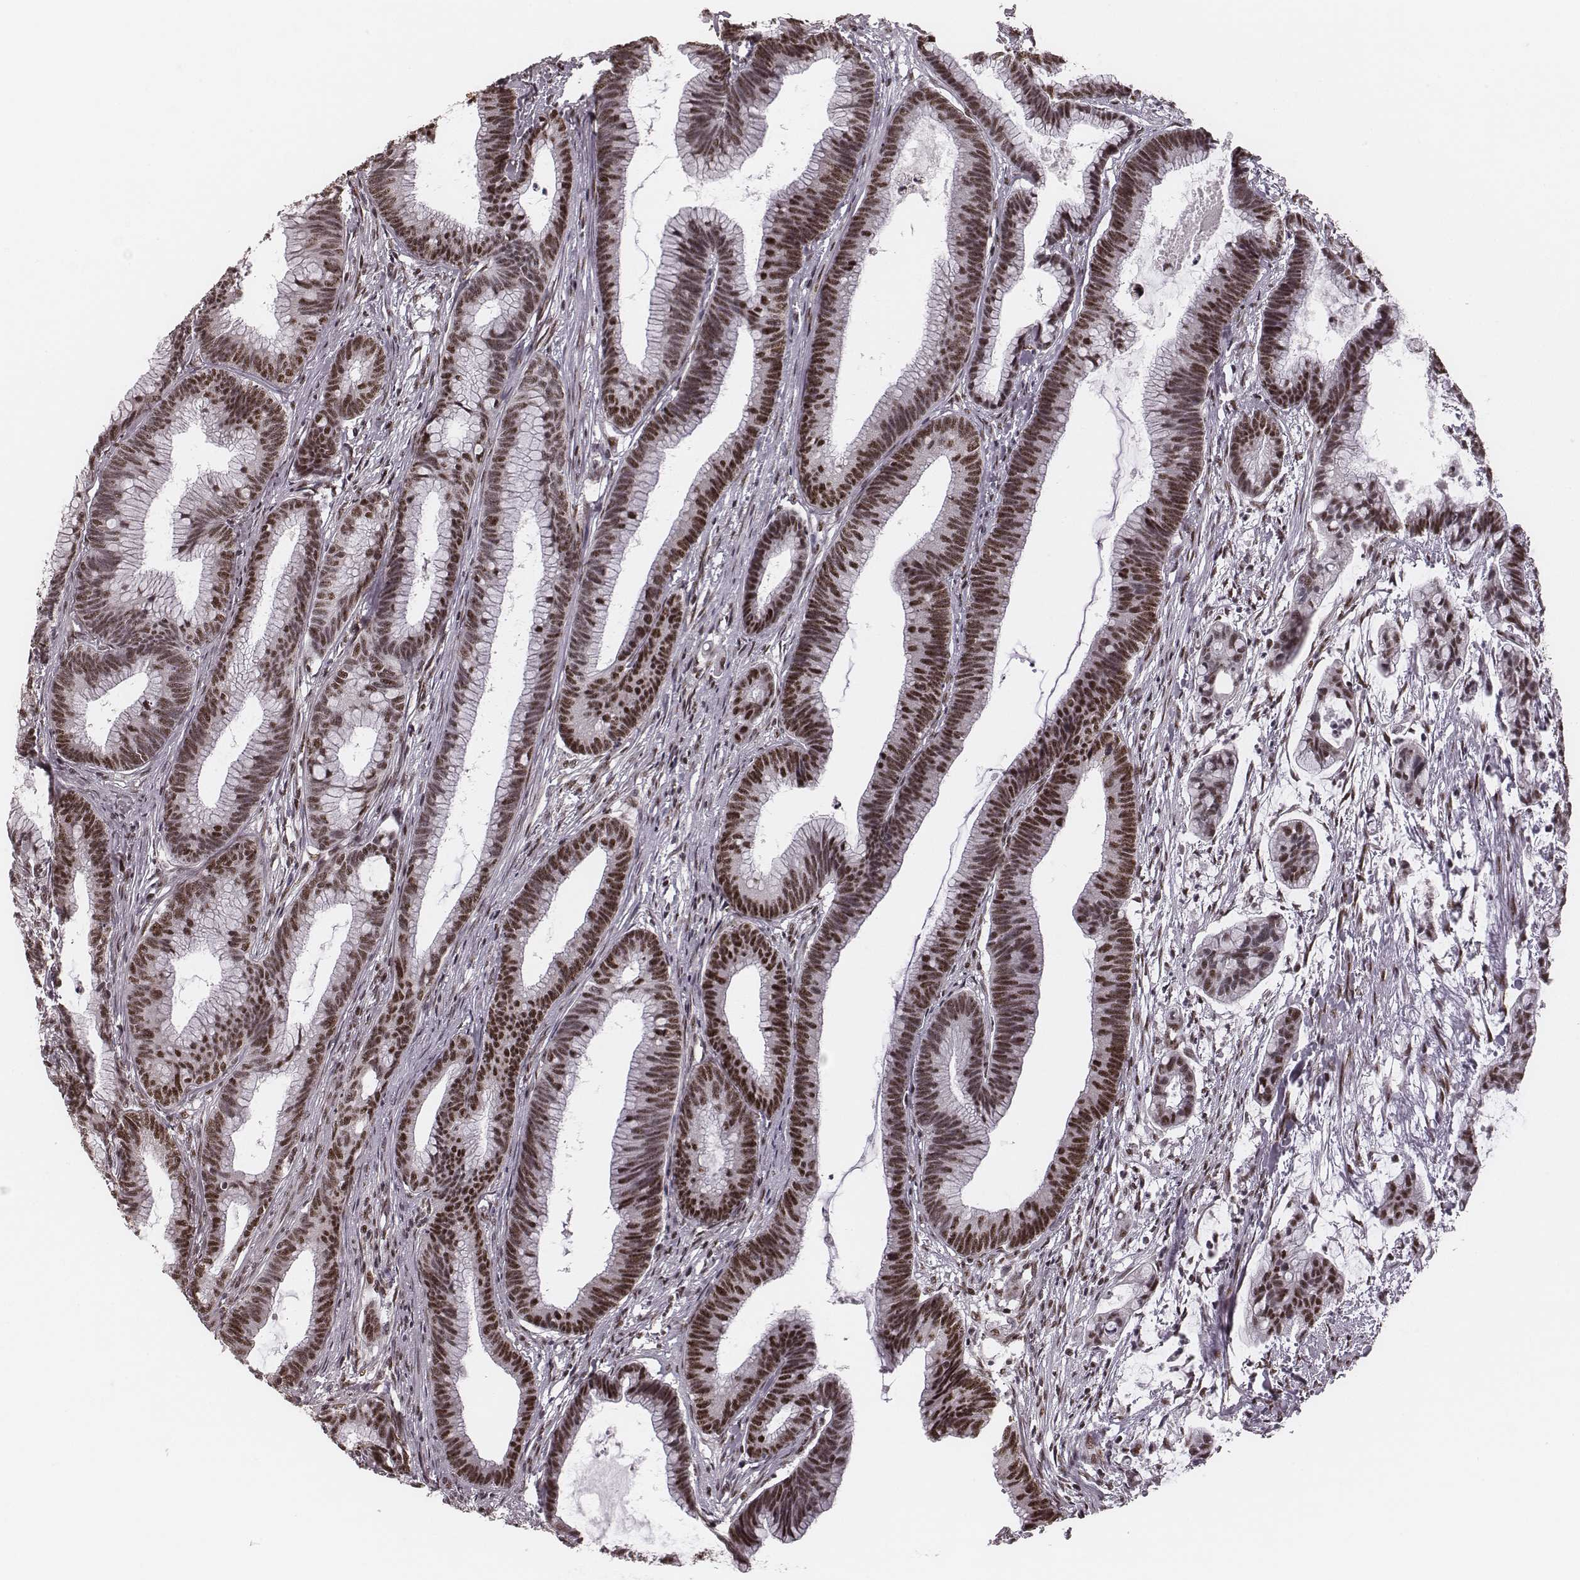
{"staining": {"intensity": "strong", "quantity": ">75%", "location": "nuclear"}, "tissue": "colorectal cancer", "cell_type": "Tumor cells", "image_type": "cancer", "snomed": [{"axis": "morphology", "description": "Adenocarcinoma, NOS"}, {"axis": "topography", "description": "Colon"}], "caption": "Strong nuclear protein staining is appreciated in about >75% of tumor cells in colorectal cancer (adenocarcinoma).", "gene": "LUC7L", "patient": {"sex": "female", "age": 78}}